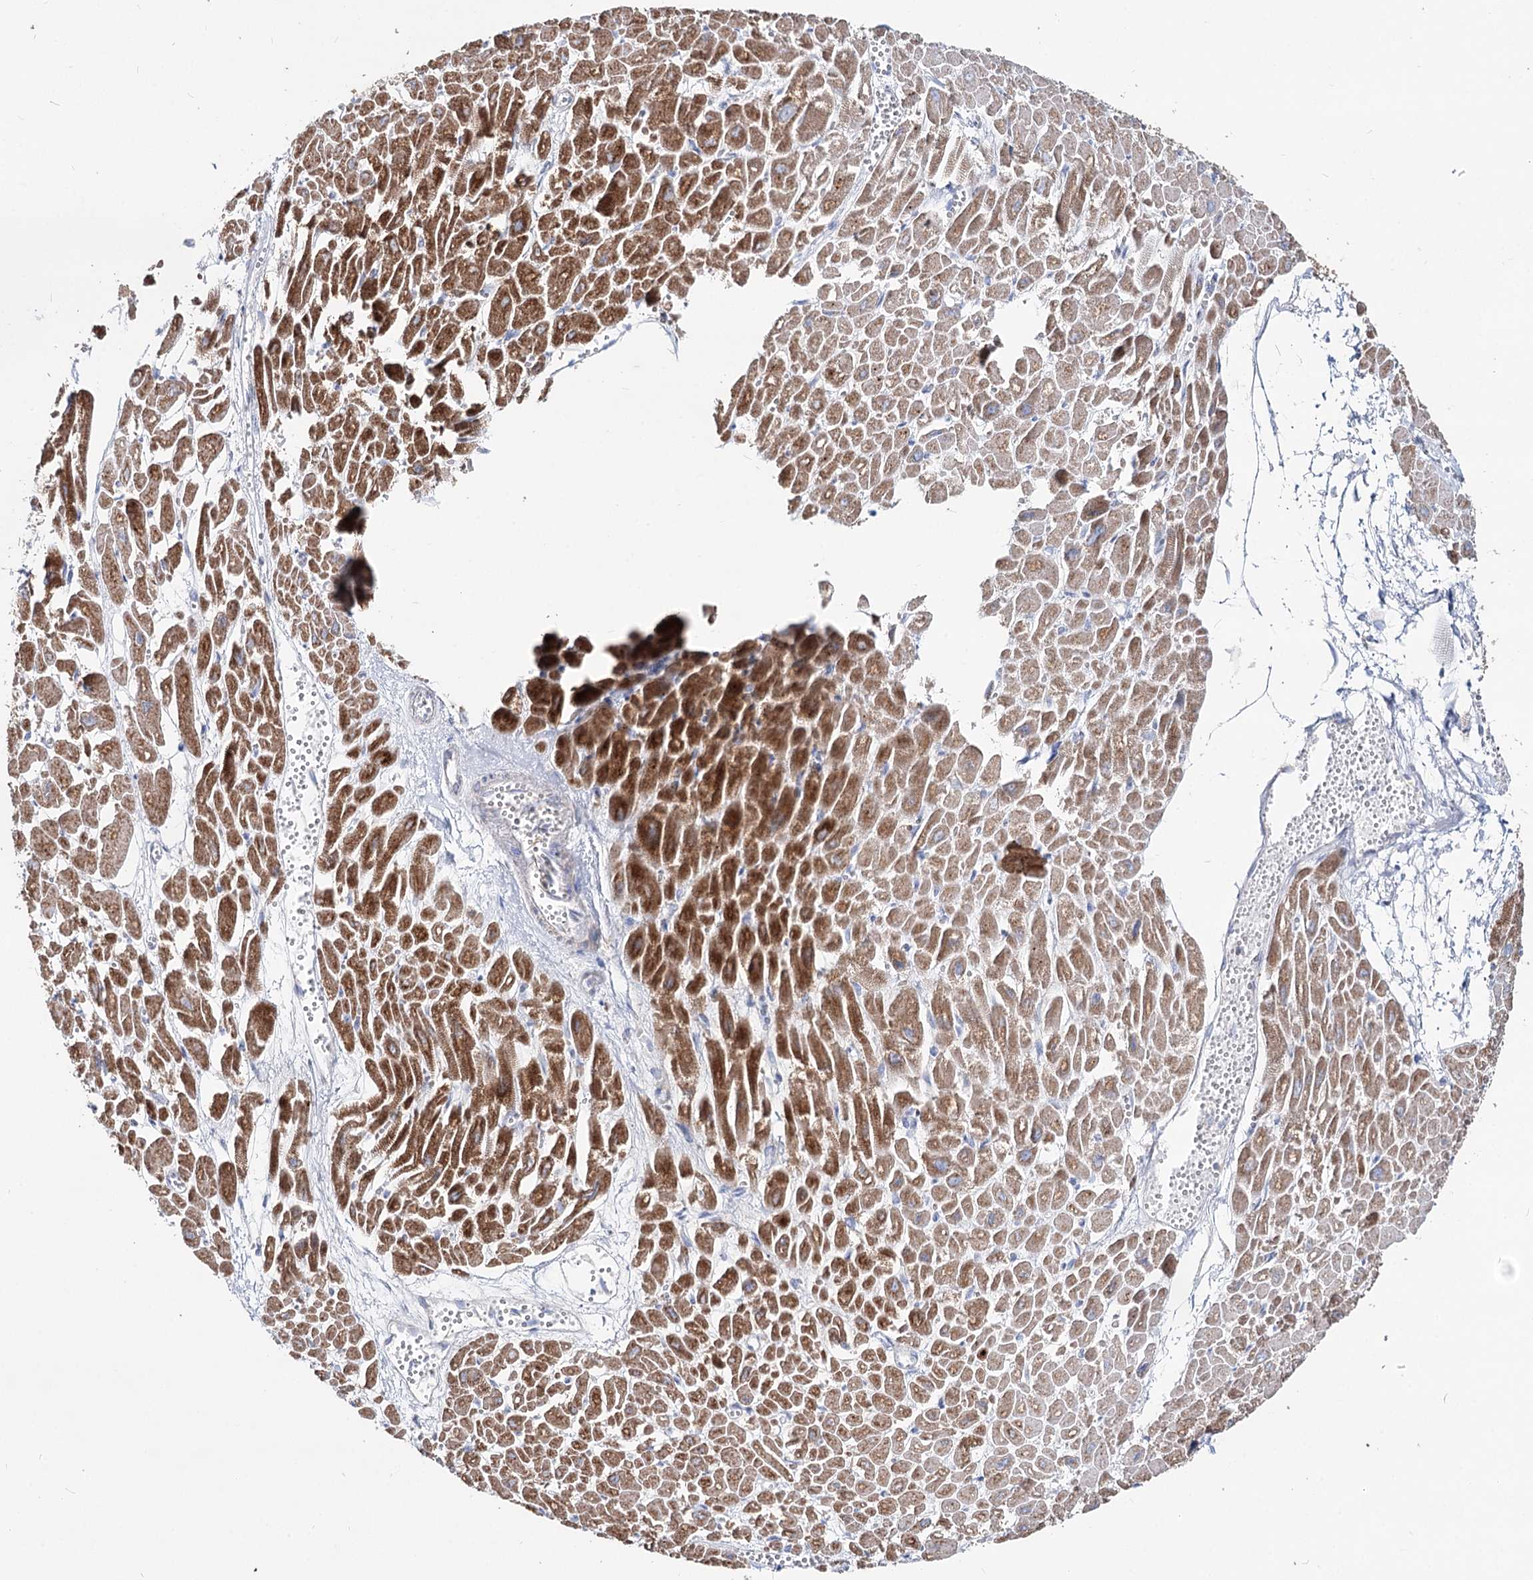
{"staining": {"intensity": "strong", "quantity": "25%-75%", "location": "cytoplasmic/membranous"}, "tissue": "heart muscle", "cell_type": "Cardiomyocytes", "image_type": "normal", "snomed": [{"axis": "morphology", "description": "Normal tissue, NOS"}, {"axis": "topography", "description": "Heart"}], "caption": "Immunohistochemical staining of normal heart muscle demonstrates 25%-75% levels of strong cytoplasmic/membranous protein staining in approximately 25%-75% of cardiomyocytes. The protein of interest is shown in brown color, while the nuclei are stained blue.", "gene": "MCCC2", "patient": {"sex": "male", "age": 54}}